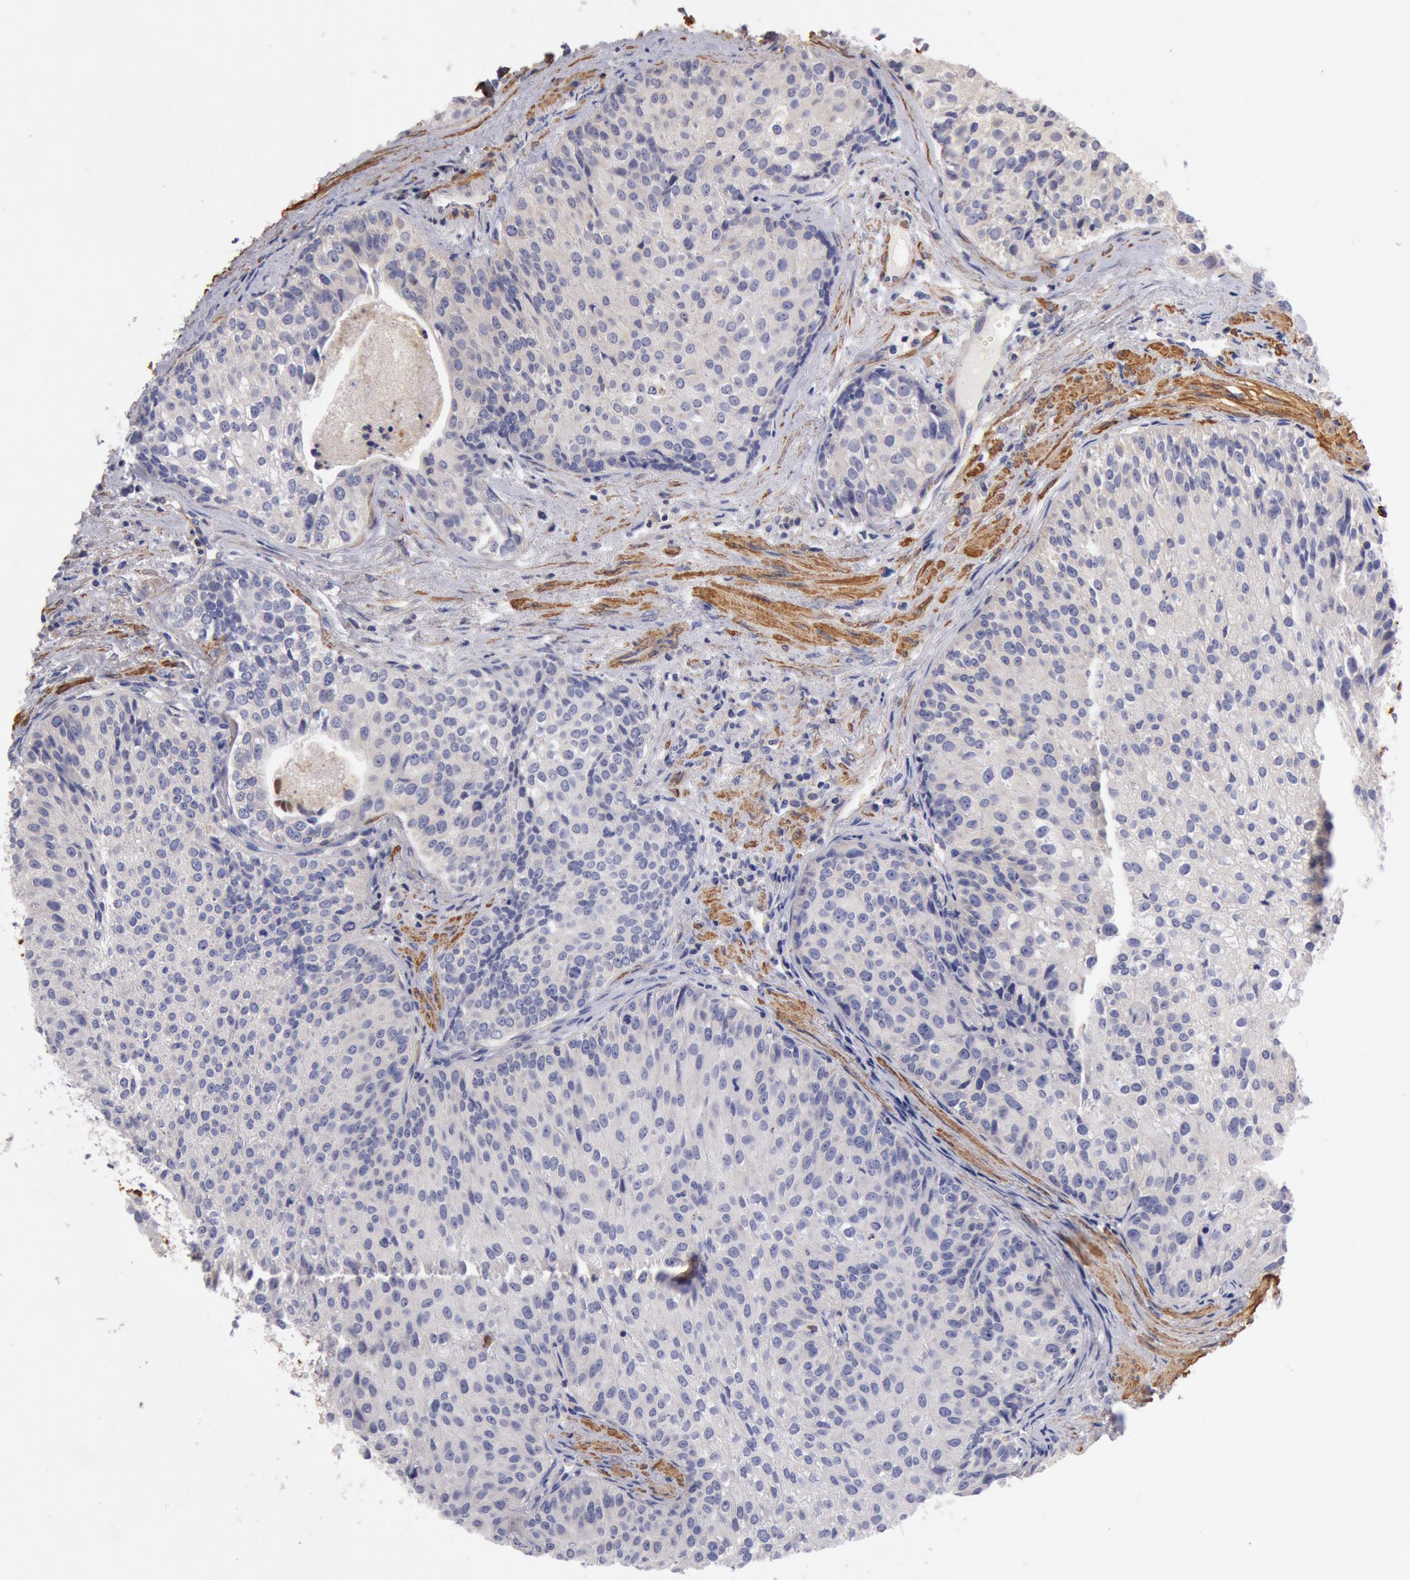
{"staining": {"intensity": "weak", "quantity": ">75%", "location": "cytoplasmic/membranous"}, "tissue": "urothelial cancer", "cell_type": "Tumor cells", "image_type": "cancer", "snomed": [{"axis": "morphology", "description": "Urothelial carcinoma, Low grade"}, {"axis": "topography", "description": "Urinary bladder"}], "caption": "Protein staining demonstrates weak cytoplasmic/membranous positivity in about >75% of tumor cells in urothelial cancer. (DAB = brown stain, brightfield microscopy at high magnification).", "gene": "TMED8", "patient": {"sex": "female", "age": 73}}